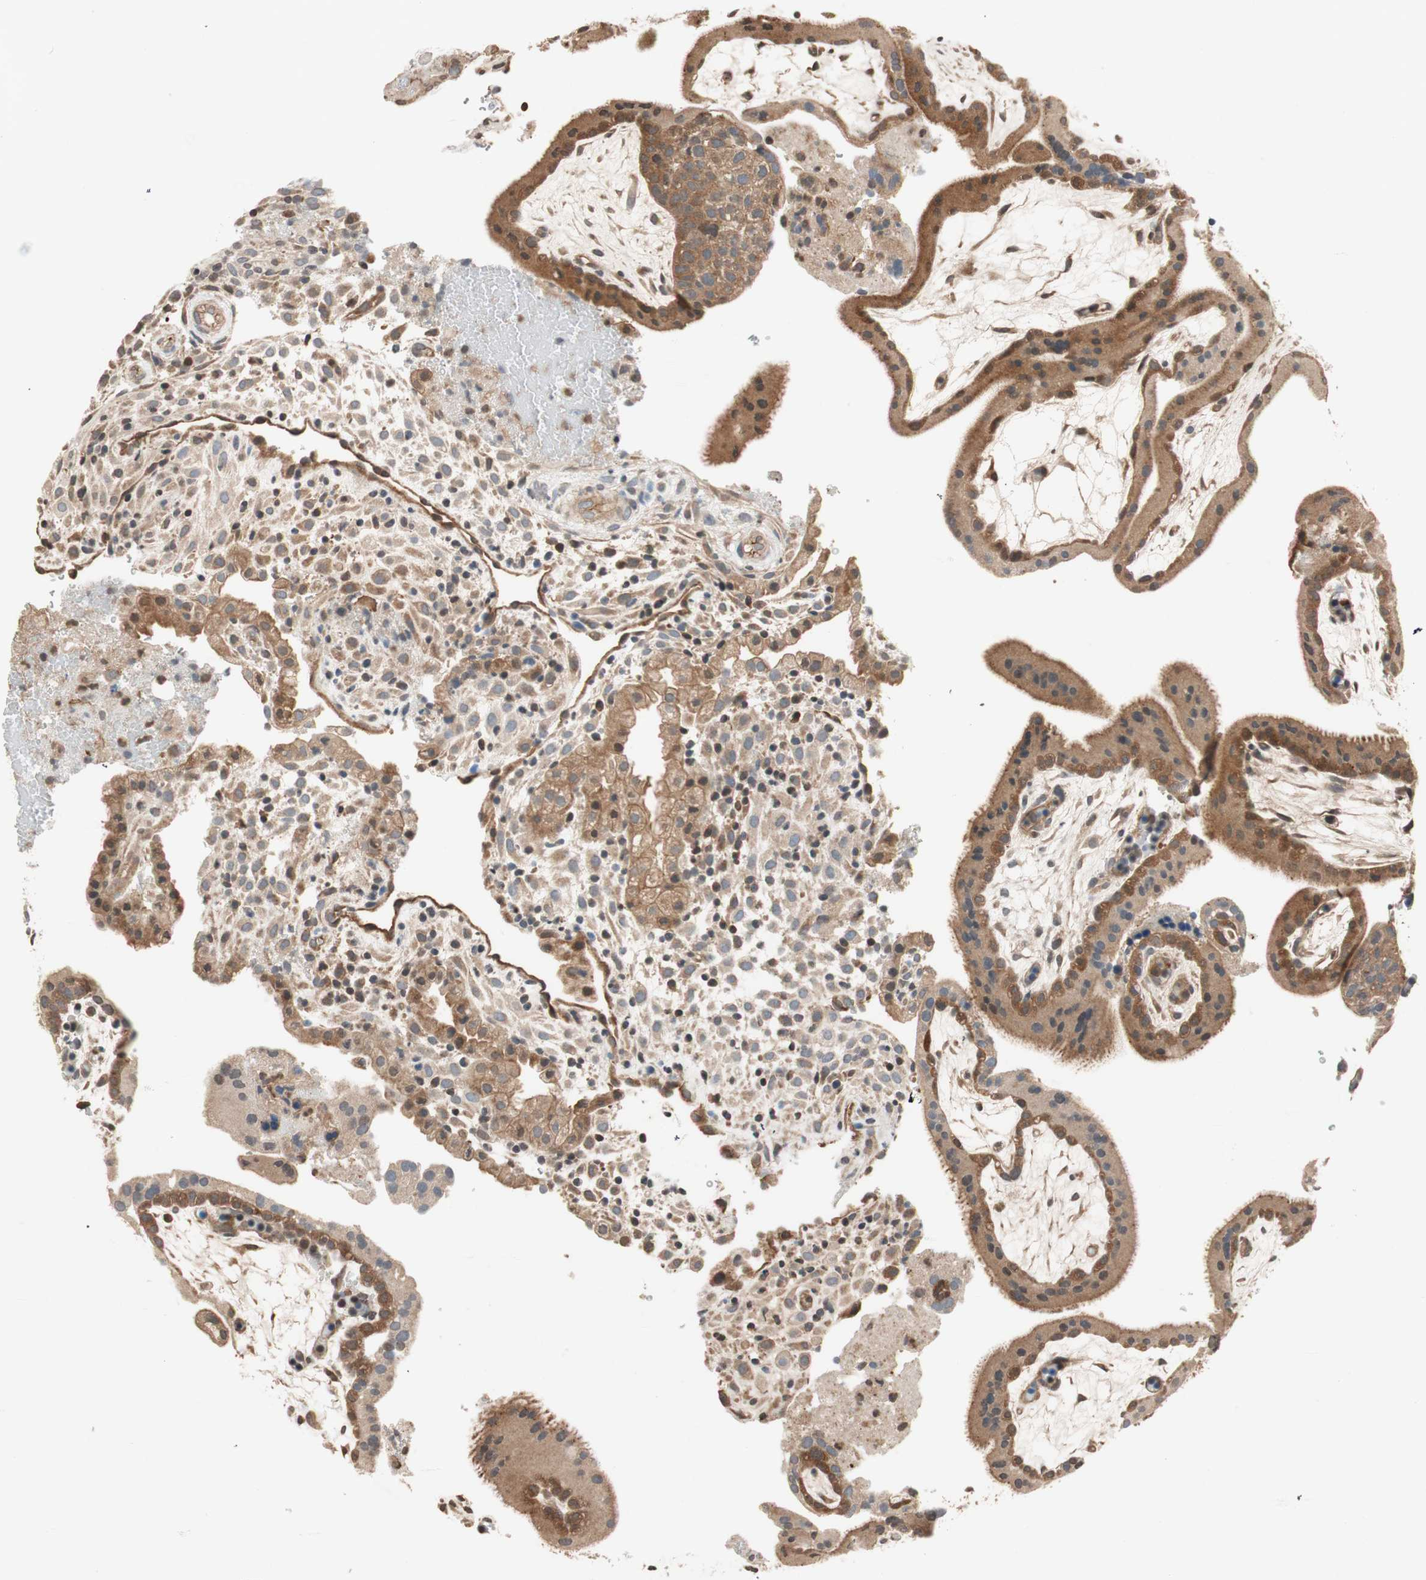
{"staining": {"intensity": "weak", "quantity": ">75%", "location": "cytoplasmic/membranous"}, "tissue": "placenta", "cell_type": "Decidual cells", "image_type": "normal", "snomed": [{"axis": "morphology", "description": "Normal tissue, NOS"}, {"axis": "topography", "description": "Placenta"}], "caption": "The image displays staining of benign placenta, revealing weak cytoplasmic/membranous protein staining (brown color) within decidual cells.", "gene": "GCLM", "patient": {"sex": "female", "age": 19}}